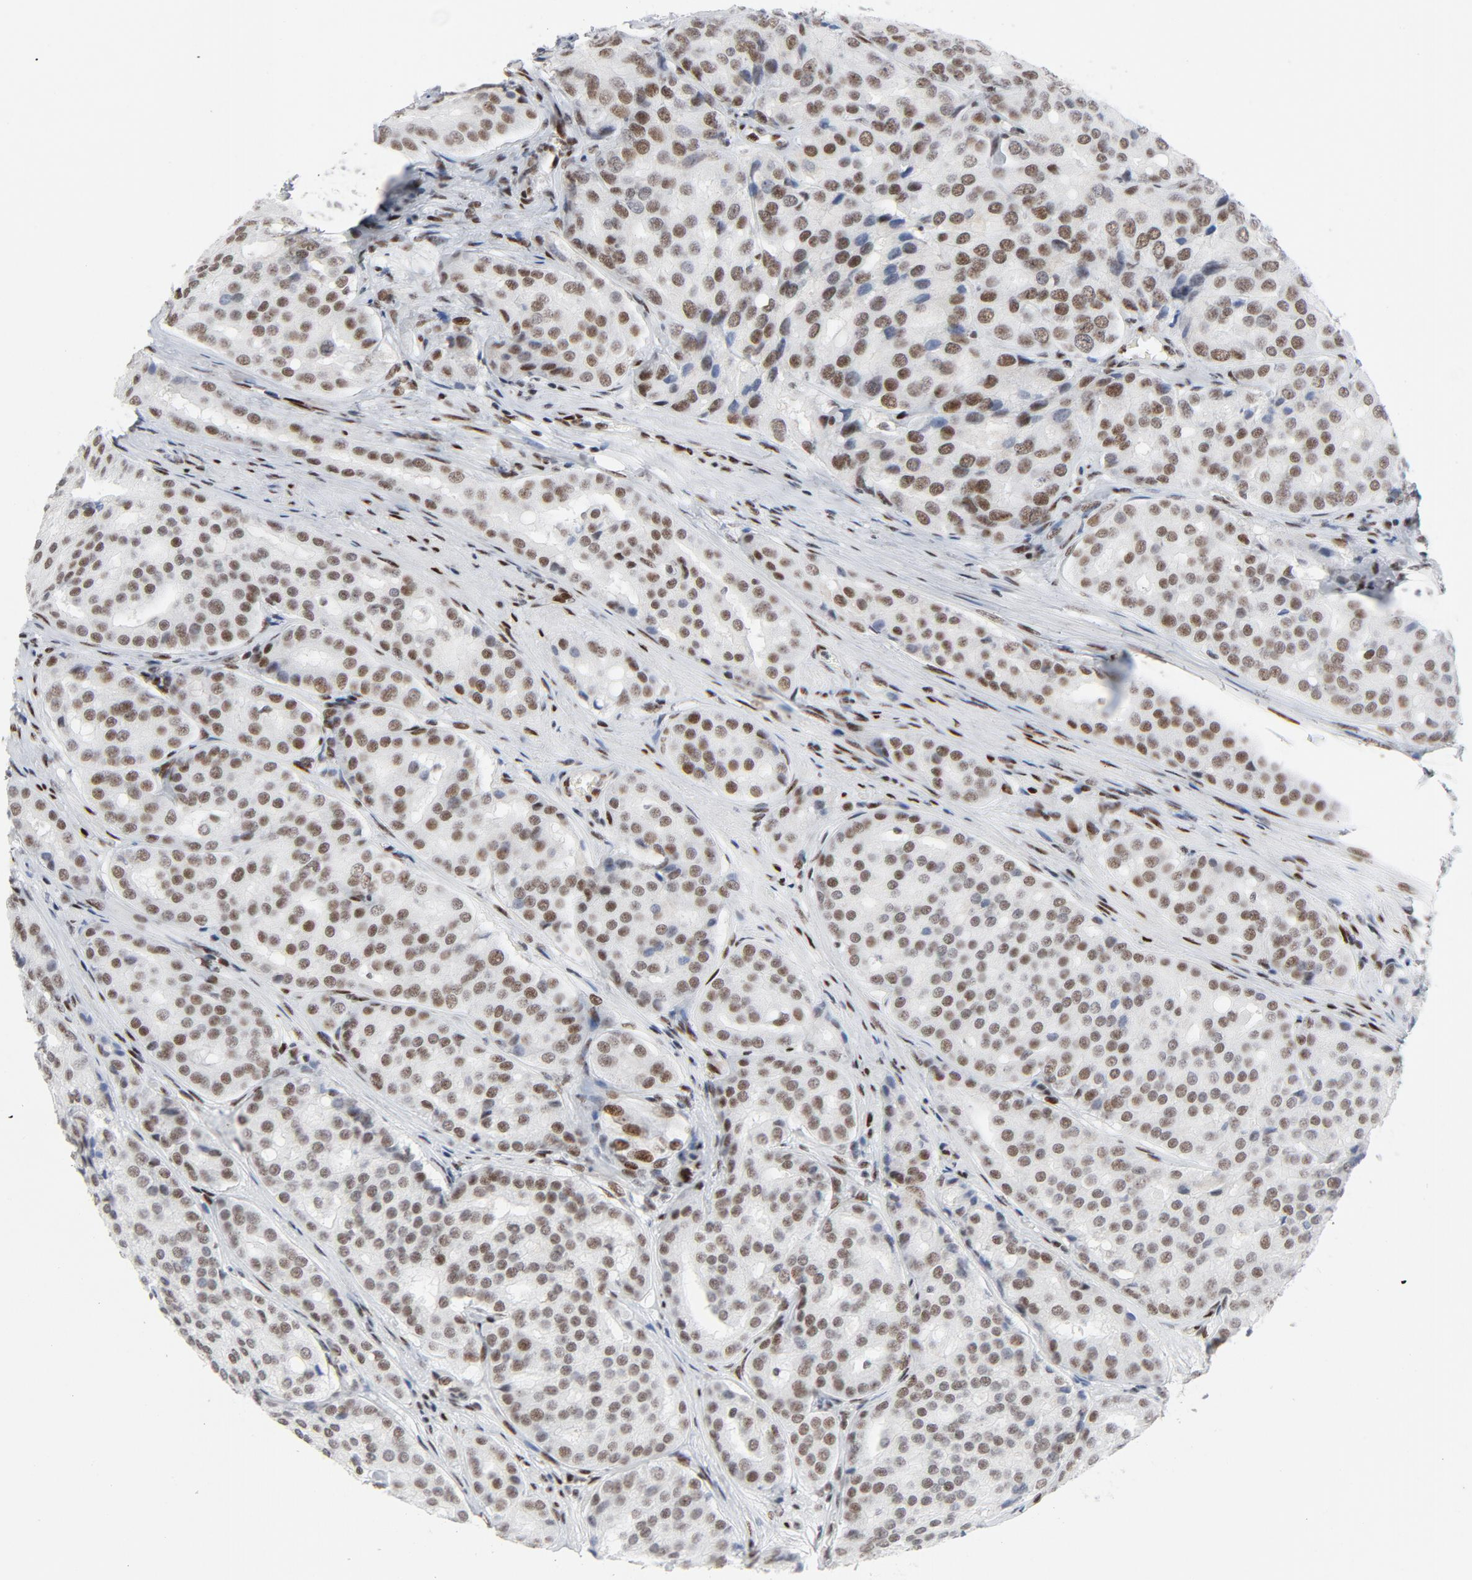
{"staining": {"intensity": "moderate", "quantity": "25%-75%", "location": "nuclear"}, "tissue": "prostate cancer", "cell_type": "Tumor cells", "image_type": "cancer", "snomed": [{"axis": "morphology", "description": "Adenocarcinoma, High grade"}, {"axis": "topography", "description": "Prostate"}], "caption": "A high-resolution histopathology image shows IHC staining of prostate cancer, which exhibits moderate nuclear positivity in about 25%-75% of tumor cells.", "gene": "HSF1", "patient": {"sex": "male", "age": 64}}